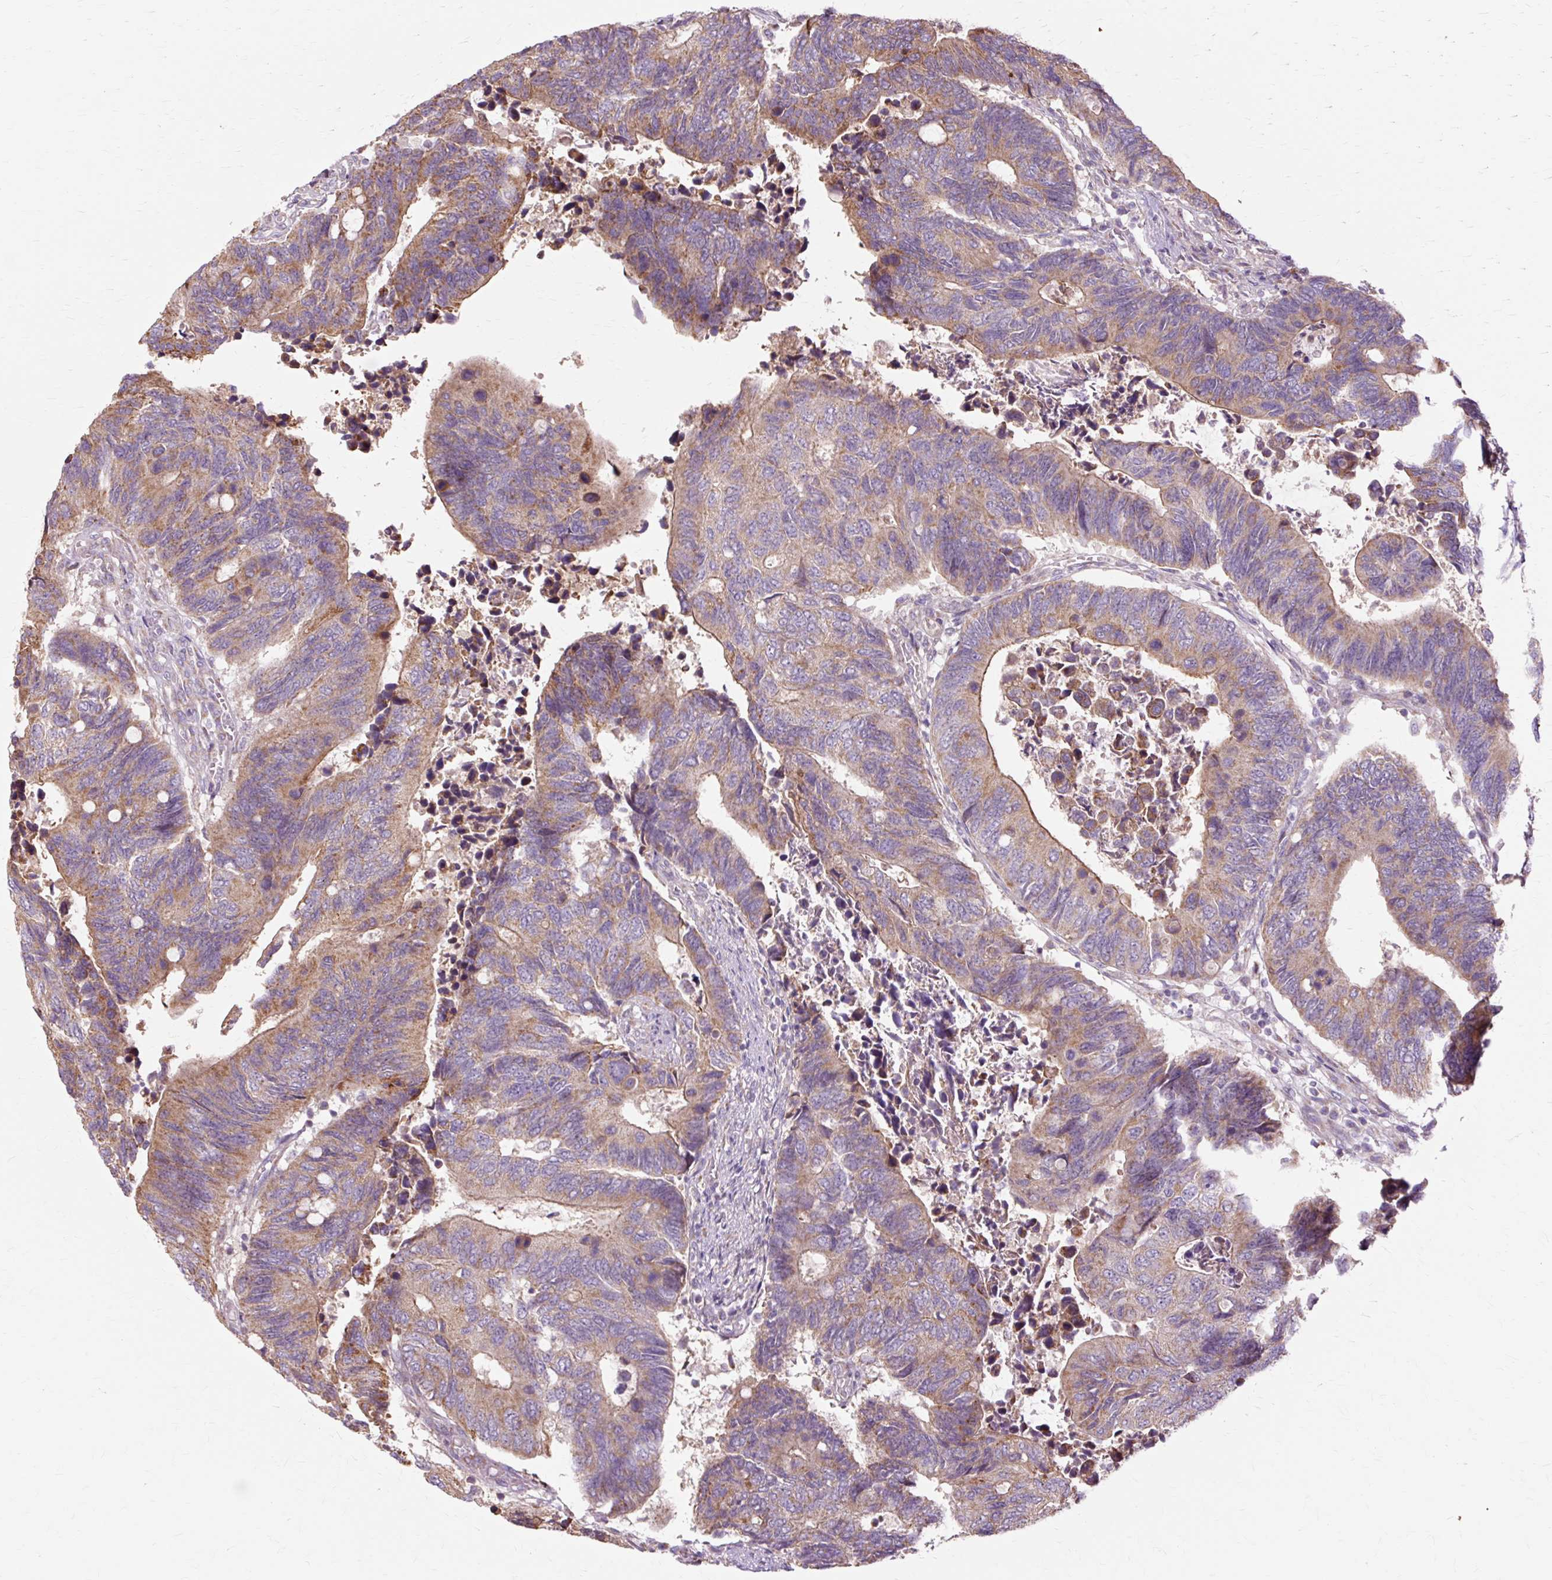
{"staining": {"intensity": "moderate", "quantity": ">75%", "location": "cytoplasmic/membranous"}, "tissue": "colorectal cancer", "cell_type": "Tumor cells", "image_type": "cancer", "snomed": [{"axis": "morphology", "description": "Adenocarcinoma, NOS"}, {"axis": "topography", "description": "Colon"}], "caption": "Colorectal adenocarcinoma stained with DAB (3,3'-diaminobenzidine) immunohistochemistry reveals medium levels of moderate cytoplasmic/membranous staining in about >75% of tumor cells.", "gene": "PDZD2", "patient": {"sex": "male", "age": 87}}